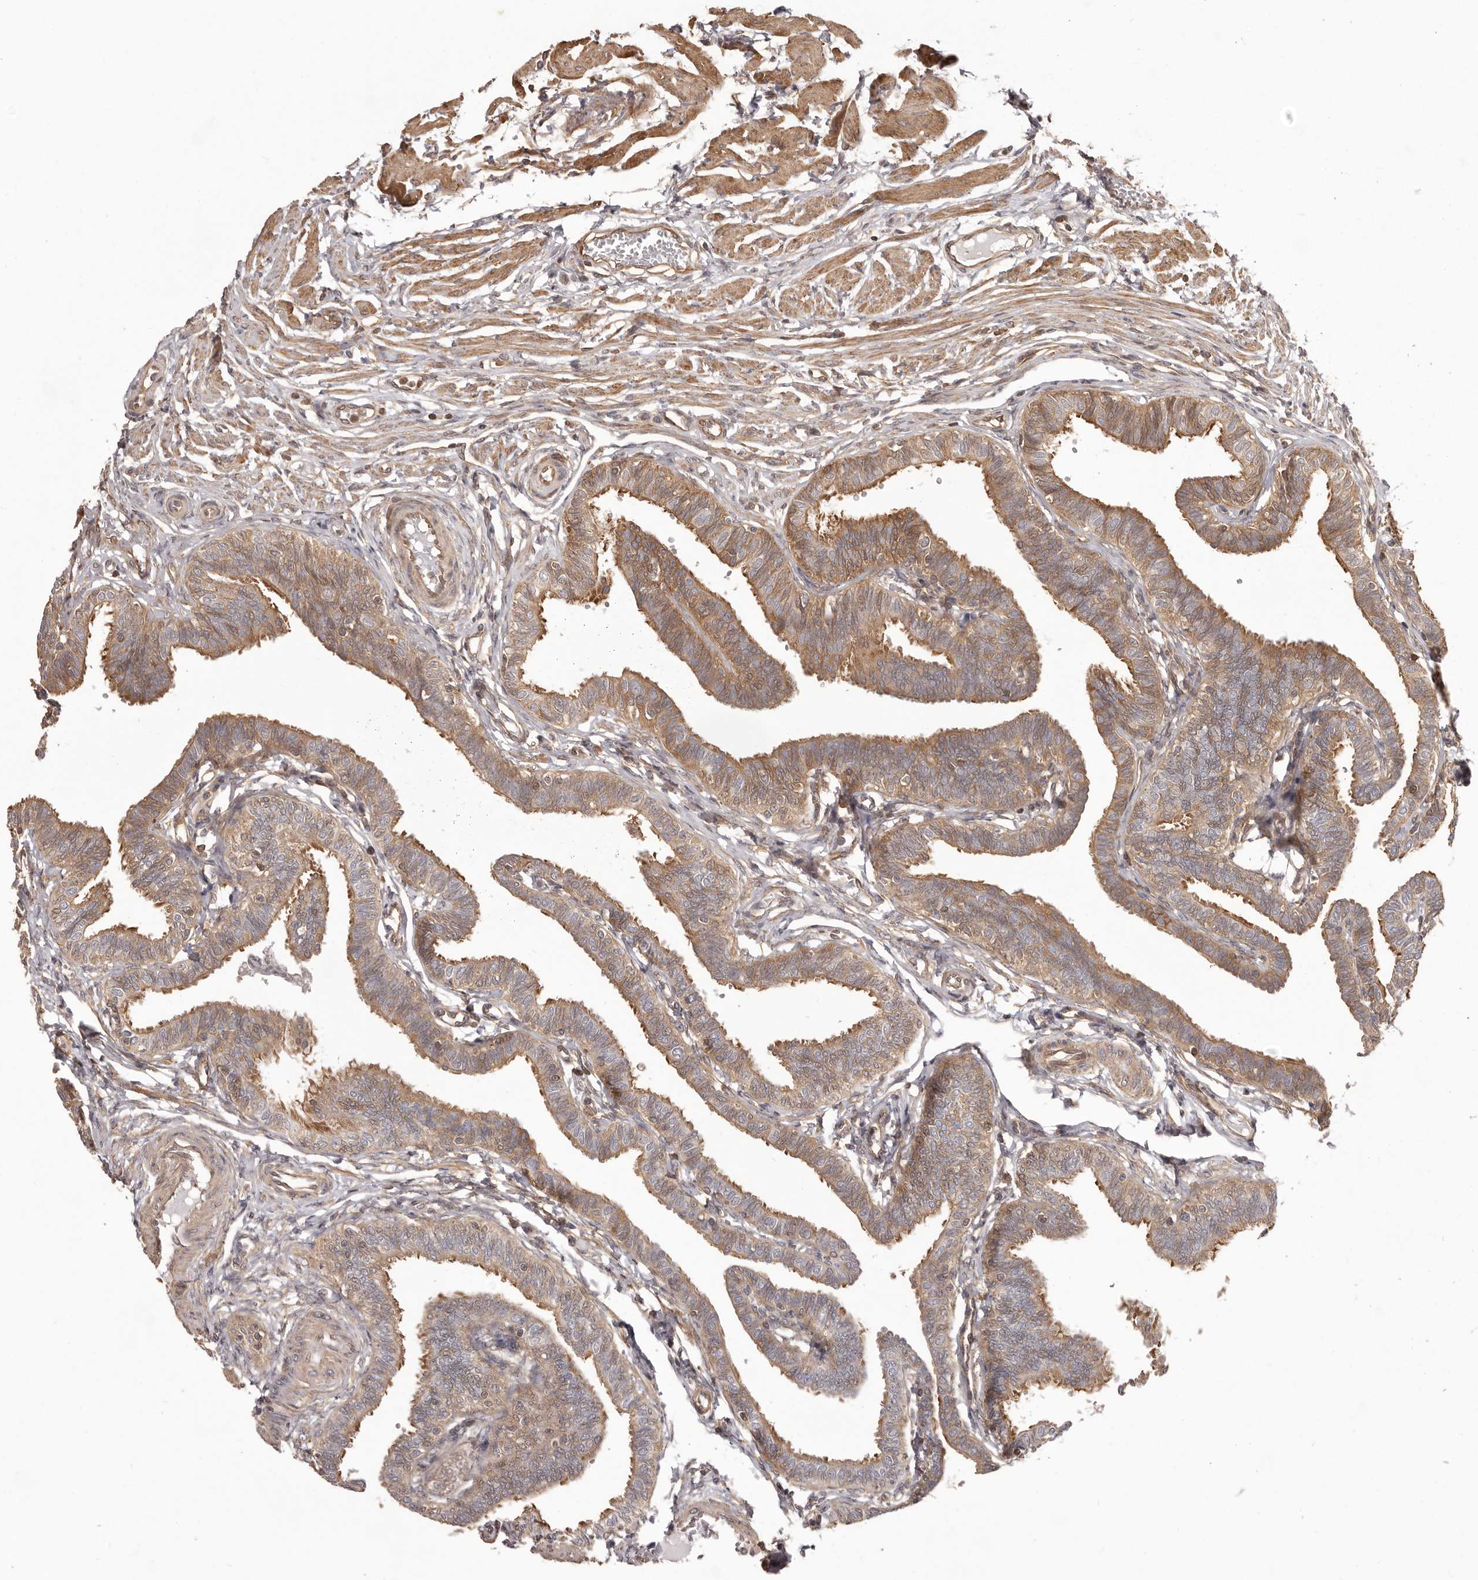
{"staining": {"intensity": "moderate", "quantity": ">75%", "location": "cytoplasmic/membranous"}, "tissue": "fallopian tube", "cell_type": "Glandular cells", "image_type": "normal", "snomed": [{"axis": "morphology", "description": "Normal tissue, NOS"}, {"axis": "topography", "description": "Fallopian tube"}, {"axis": "topography", "description": "Ovary"}], "caption": "Moderate cytoplasmic/membranous positivity is appreciated in approximately >75% of glandular cells in unremarkable fallopian tube.", "gene": "NFKBIA", "patient": {"sex": "female", "age": 23}}